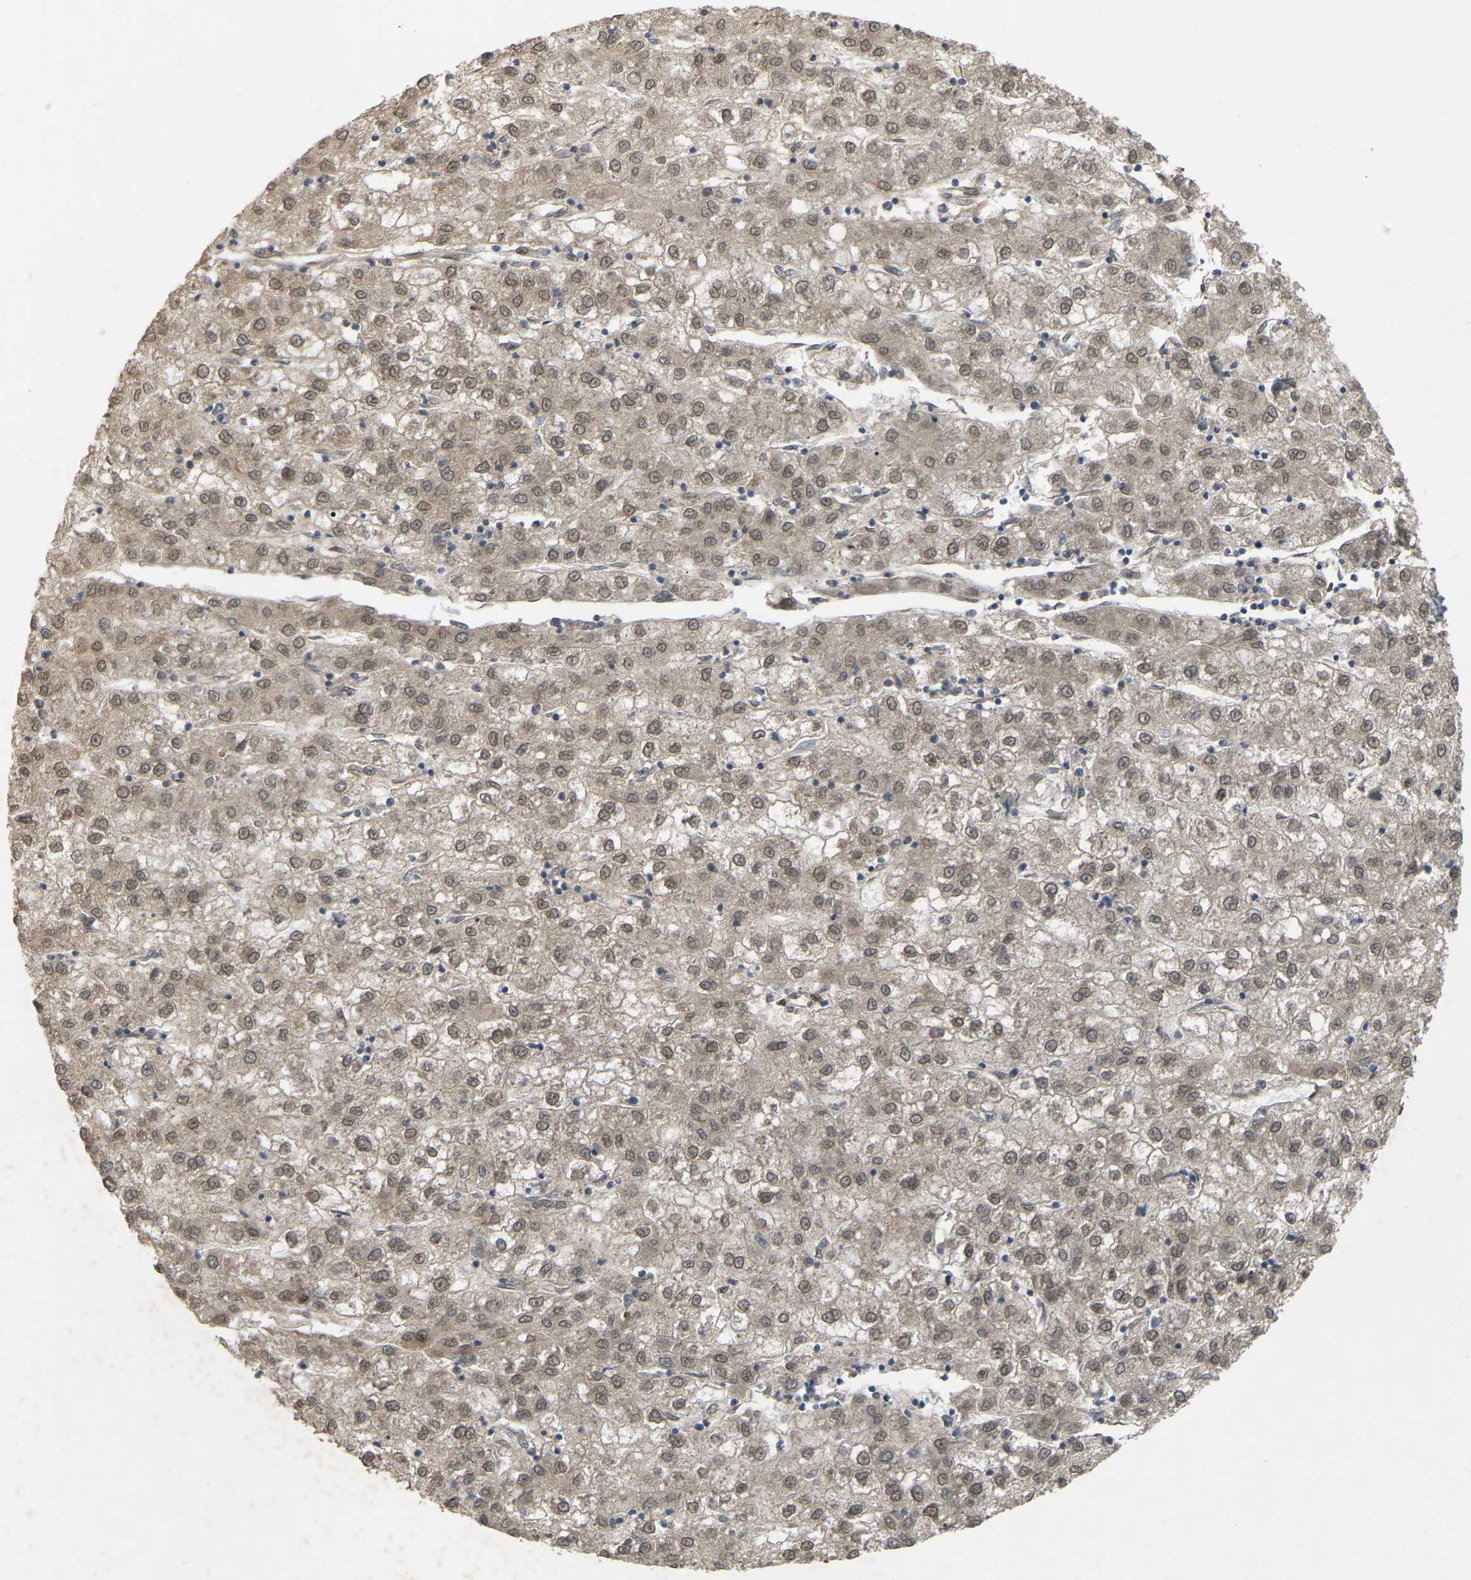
{"staining": {"intensity": "moderate", "quantity": "<25%", "location": "cytoplasmic/membranous"}, "tissue": "liver cancer", "cell_type": "Tumor cells", "image_type": "cancer", "snomed": [{"axis": "morphology", "description": "Carcinoma, Hepatocellular, NOS"}, {"axis": "topography", "description": "Liver"}], "caption": "Protein analysis of liver hepatocellular carcinoma tissue reveals moderate cytoplasmic/membranous staining in about <25% of tumor cells.", "gene": "CROT", "patient": {"sex": "male", "age": 72}}